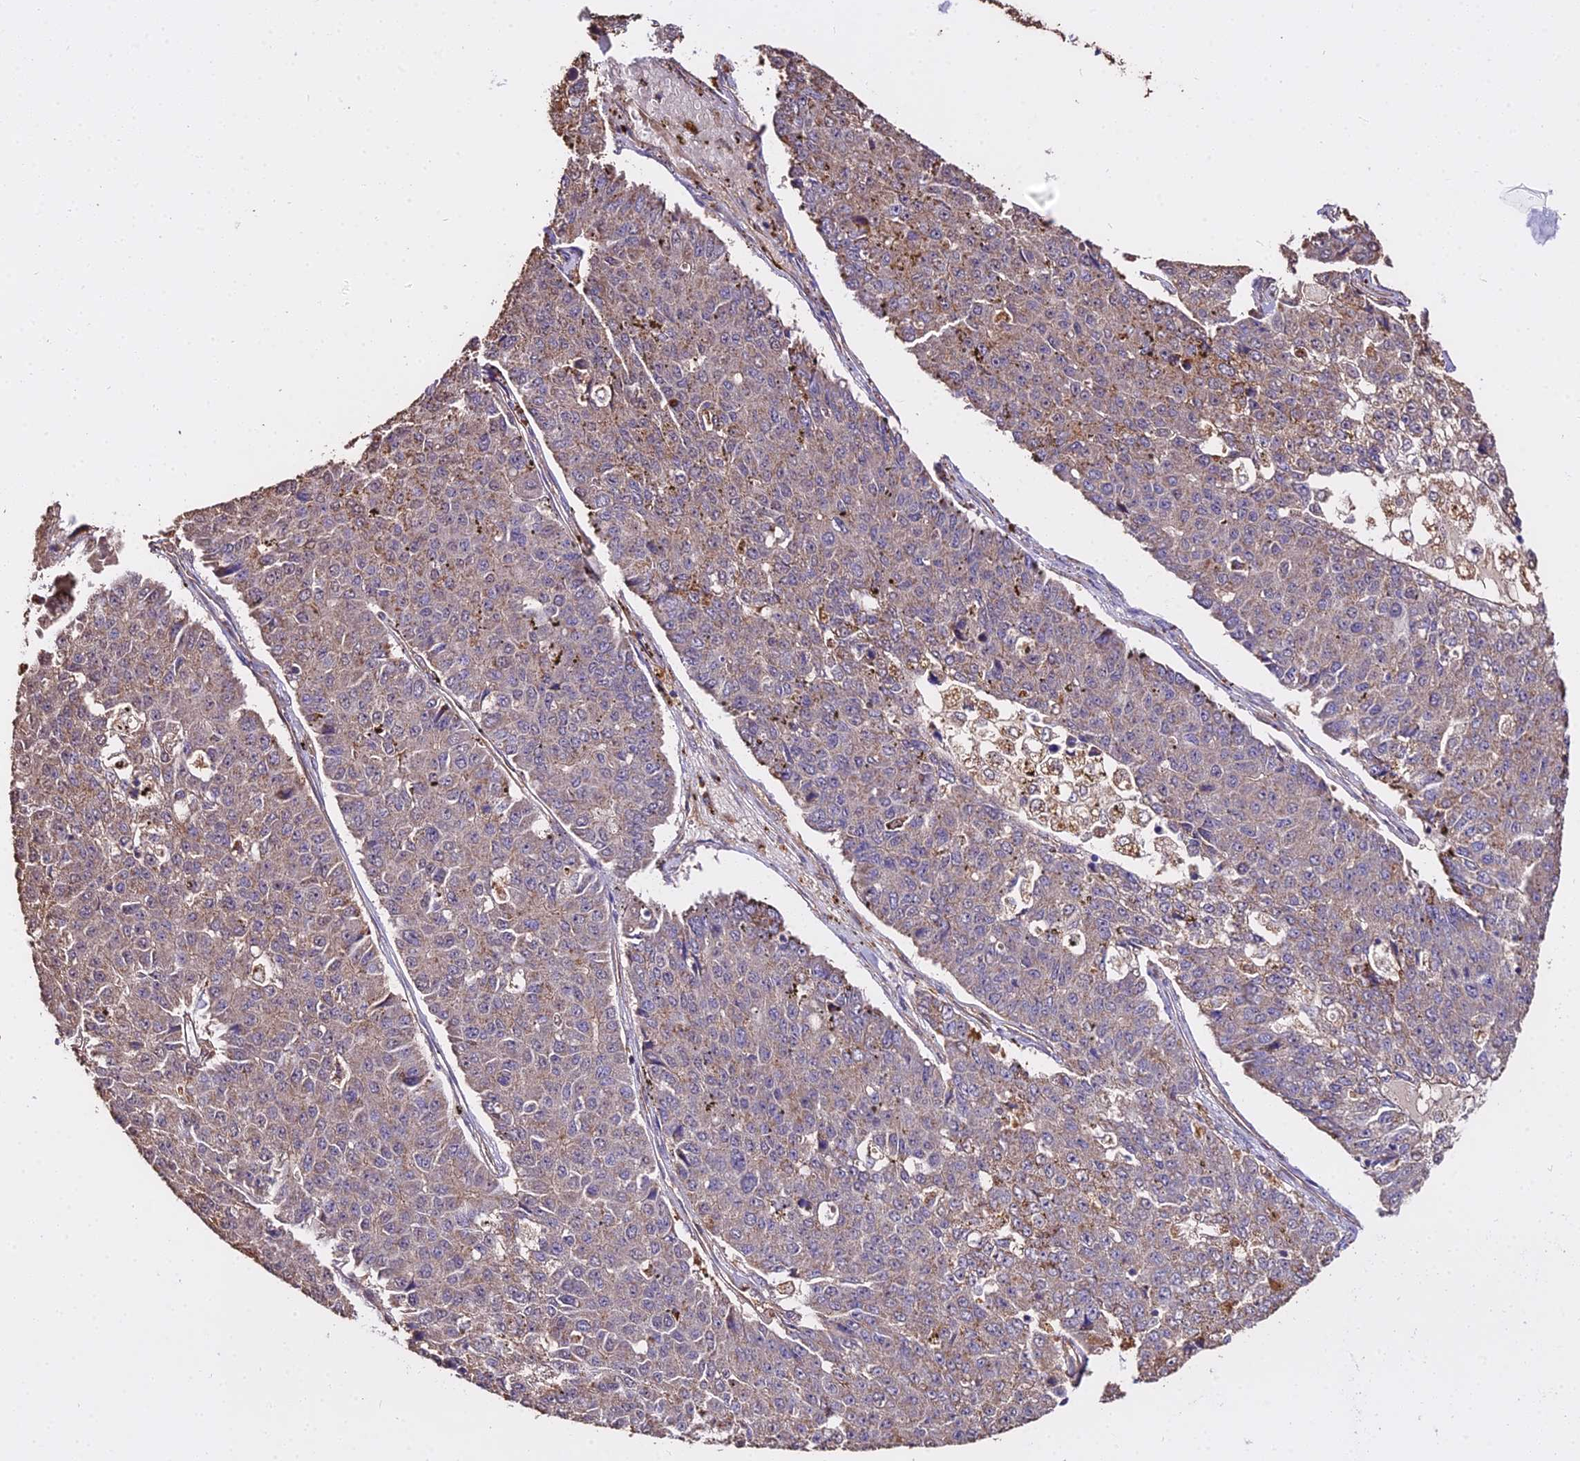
{"staining": {"intensity": "moderate", "quantity": "<25%", "location": "cytoplasmic/membranous"}, "tissue": "pancreatic cancer", "cell_type": "Tumor cells", "image_type": "cancer", "snomed": [{"axis": "morphology", "description": "Adenocarcinoma, NOS"}, {"axis": "topography", "description": "Pancreas"}], "caption": "This histopathology image exhibits adenocarcinoma (pancreatic) stained with immunohistochemistry (IHC) to label a protein in brown. The cytoplasmic/membranous of tumor cells show moderate positivity for the protein. Nuclei are counter-stained blue.", "gene": "METTL13", "patient": {"sex": "male", "age": 50}}